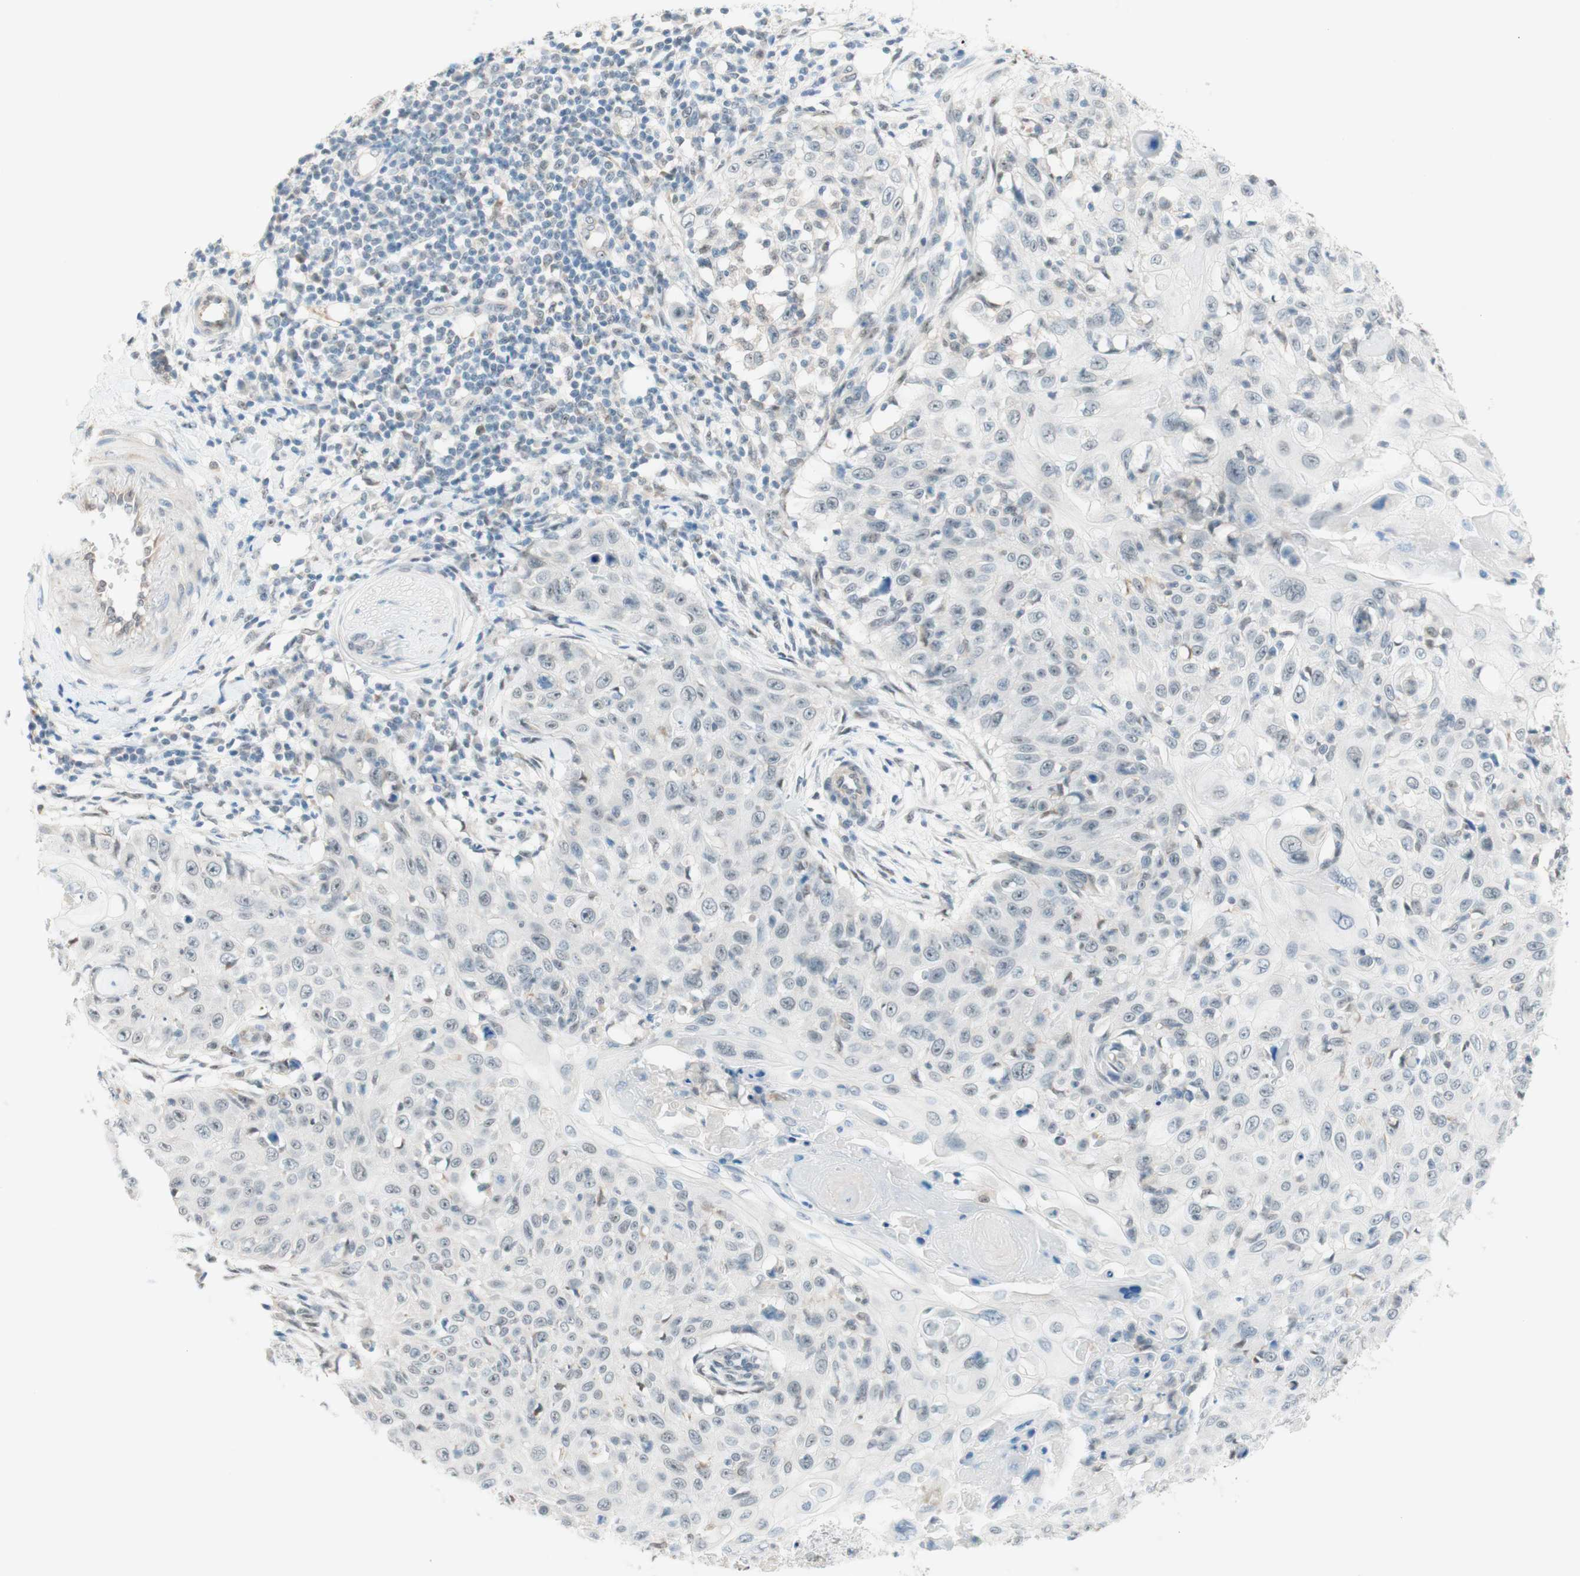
{"staining": {"intensity": "weak", "quantity": "<25%", "location": "nuclear"}, "tissue": "skin cancer", "cell_type": "Tumor cells", "image_type": "cancer", "snomed": [{"axis": "morphology", "description": "Squamous cell carcinoma, NOS"}, {"axis": "topography", "description": "Skin"}], "caption": "An IHC image of skin squamous cell carcinoma is shown. There is no staining in tumor cells of skin squamous cell carcinoma. (Brightfield microscopy of DAB (3,3'-diaminobenzidine) immunohistochemistry (IHC) at high magnification).", "gene": "JPH1", "patient": {"sex": "male", "age": 86}}